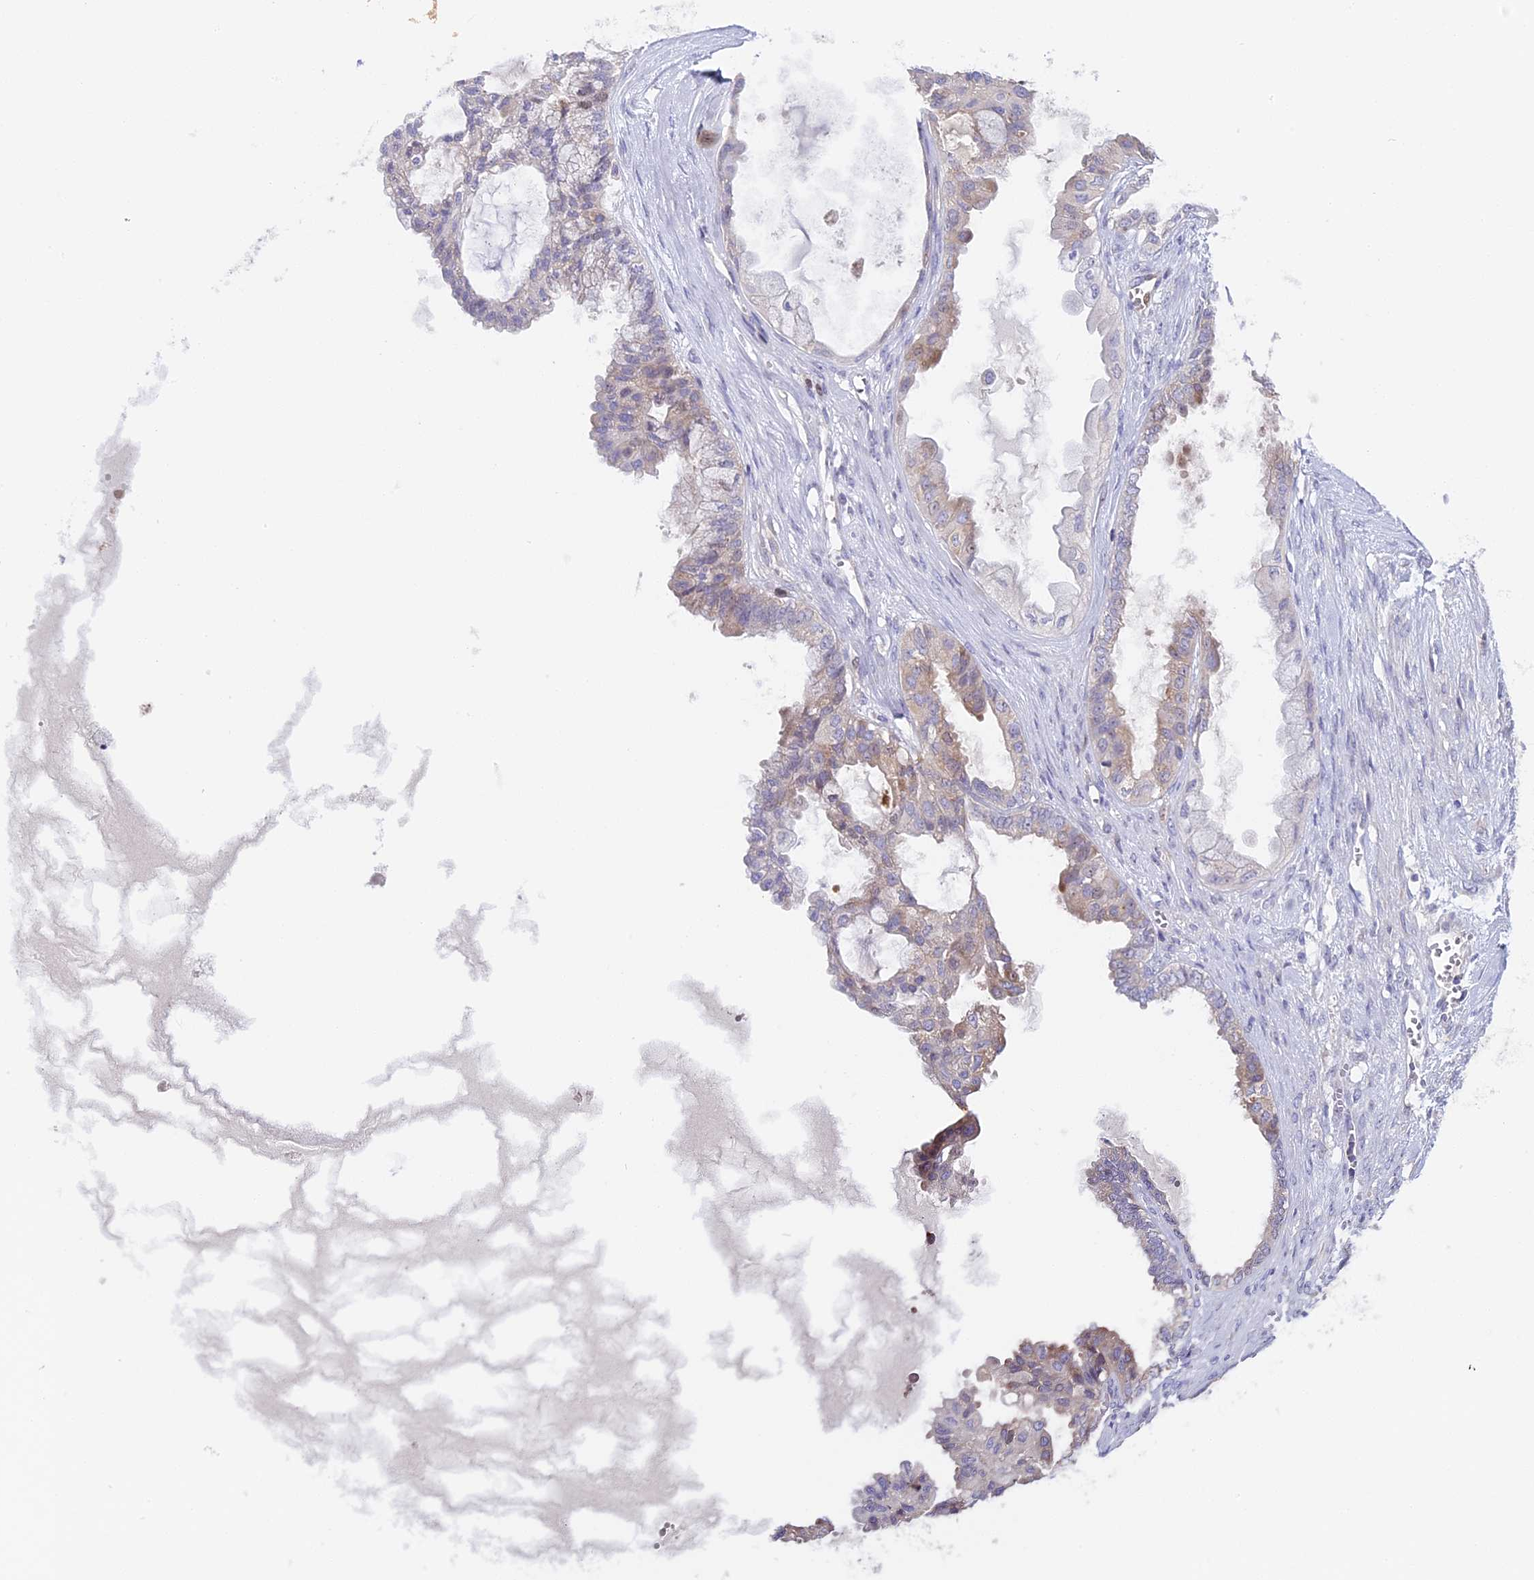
{"staining": {"intensity": "negative", "quantity": "none", "location": "none"}, "tissue": "ovarian cancer", "cell_type": "Tumor cells", "image_type": "cancer", "snomed": [{"axis": "morphology", "description": "Carcinoma, NOS"}, {"axis": "morphology", "description": "Carcinoma, endometroid"}, {"axis": "topography", "description": "Ovary"}], "caption": "Tumor cells are negative for protein expression in human endometroid carcinoma (ovarian).", "gene": "RAD51", "patient": {"sex": "female", "age": 50}}